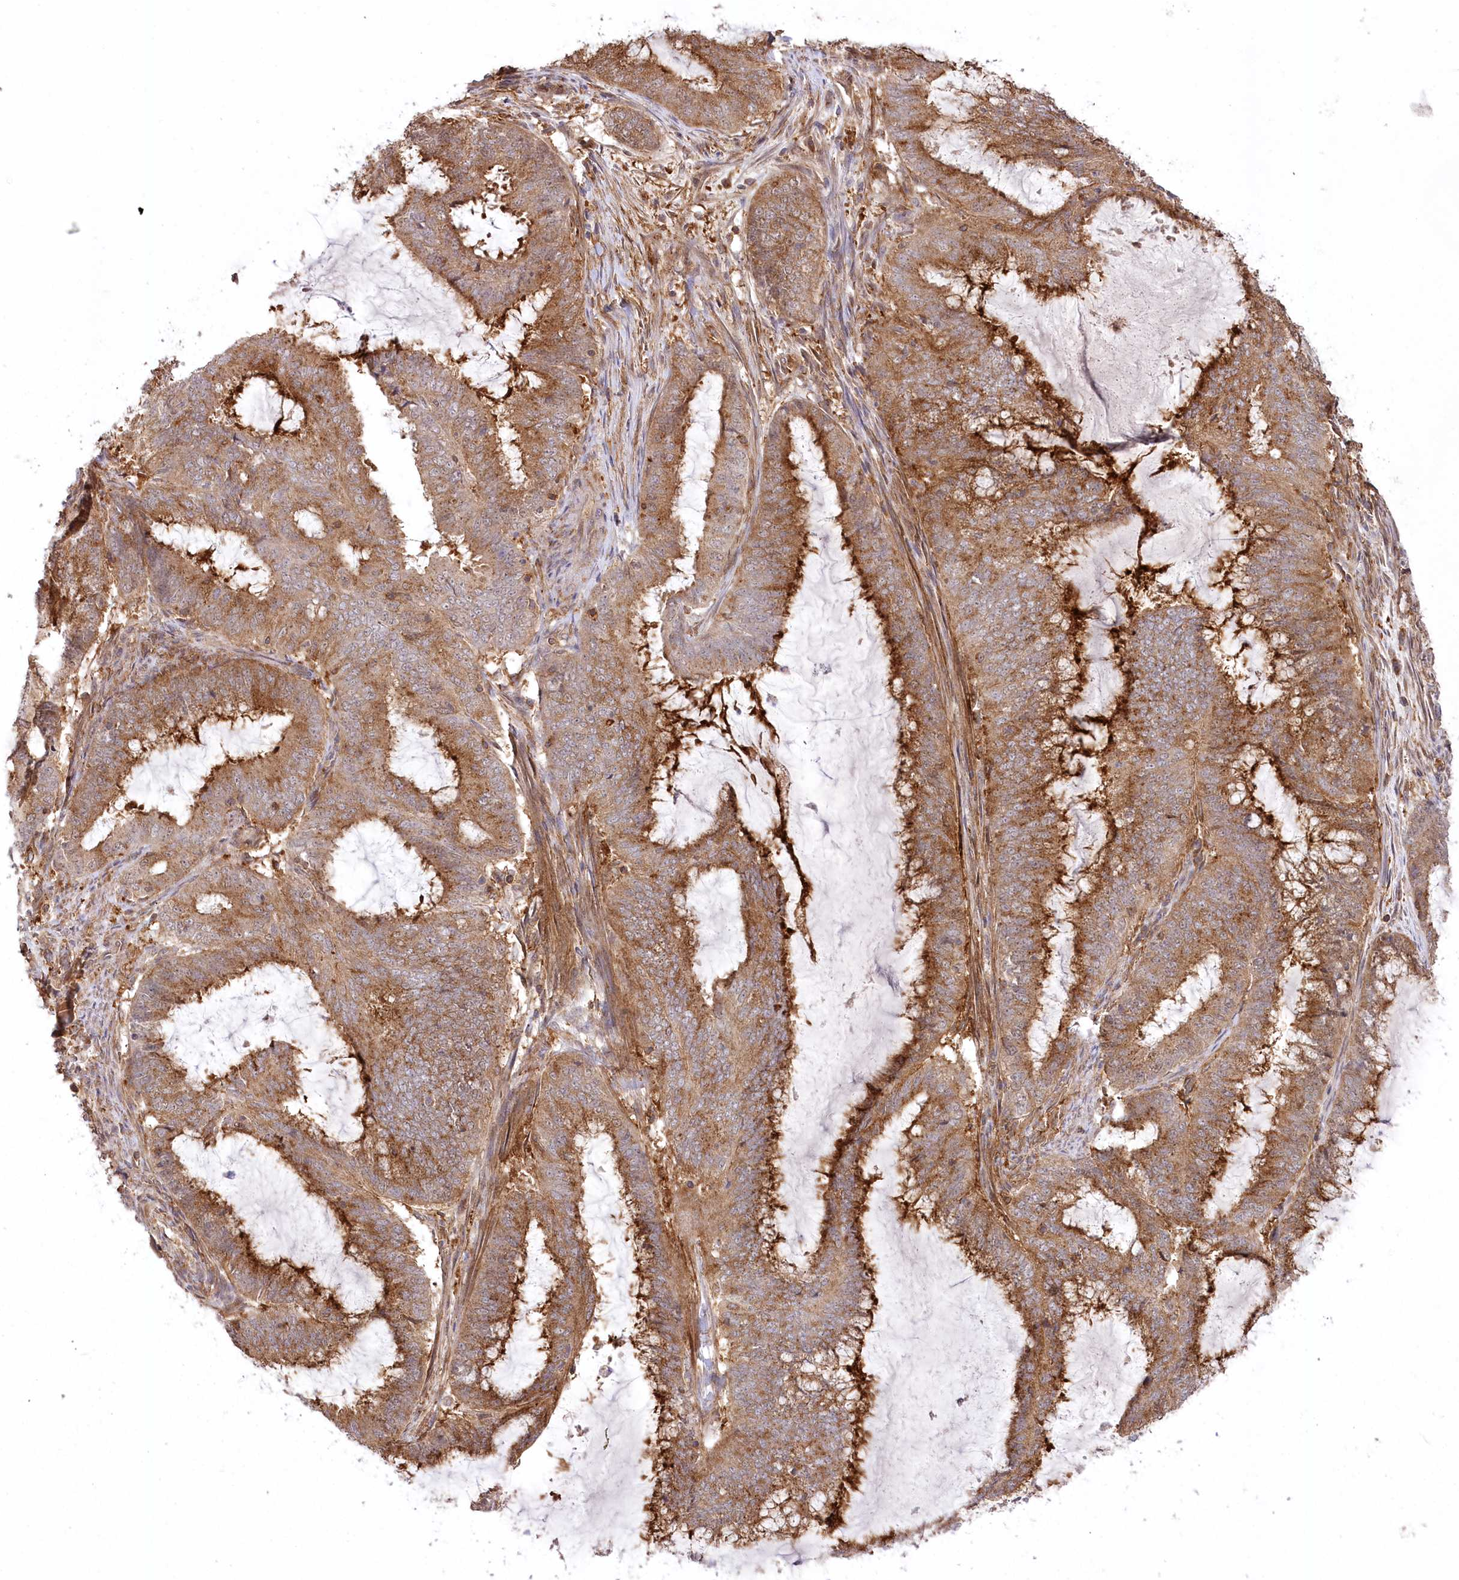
{"staining": {"intensity": "strong", "quantity": ">75%", "location": "cytoplasmic/membranous"}, "tissue": "endometrial cancer", "cell_type": "Tumor cells", "image_type": "cancer", "snomed": [{"axis": "morphology", "description": "Adenocarcinoma, NOS"}, {"axis": "topography", "description": "Endometrium"}], "caption": "Human adenocarcinoma (endometrial) stained for a protein (brown) reveals strong cytoplasmic/membranous positive positivity in about >75% of tumor cells.", "gene": "CCDC91", "patient": {"sex": "female", "age": 51}}